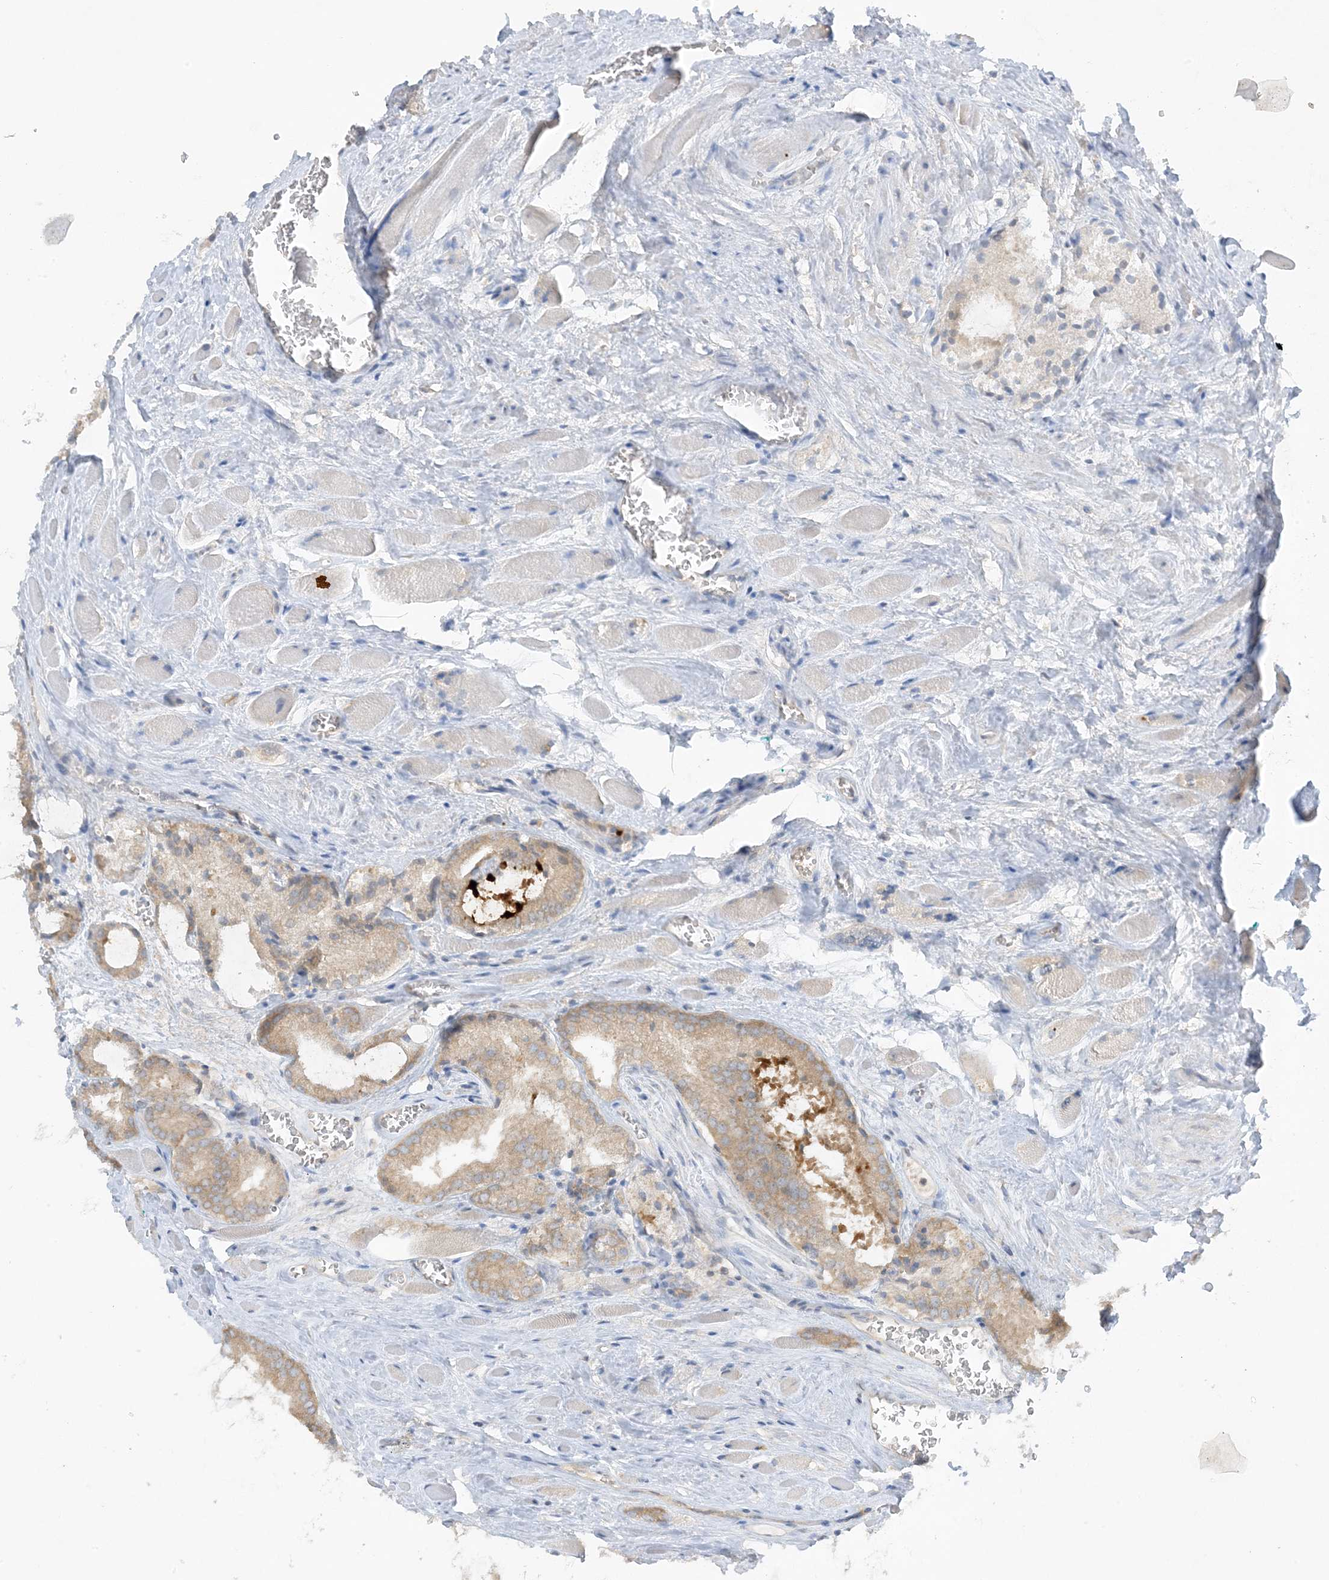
{"staining": {"intensity": "moderate", "quantity": ">75%", "location": "cytoplasmic/membranous"}, "tissue": "prostate cancer", "cell_type": "Tumor cells", "image_type": "cancer", "snomed": [{"axis": "morphology", "description": "Adenocarcinoma, Low grade"}, {"axis": "topography", "description": "Prostate"}], "caption": "Prostate adenocarcinoma (low-grade) stained with DAB immunohistochemistry reveals medium levels of moderate cytoplasmic/membranous positivity in approximately >75% of tumor cells.", "gene": "RPP40", "patient": {"sex": "male", "age": 67}}